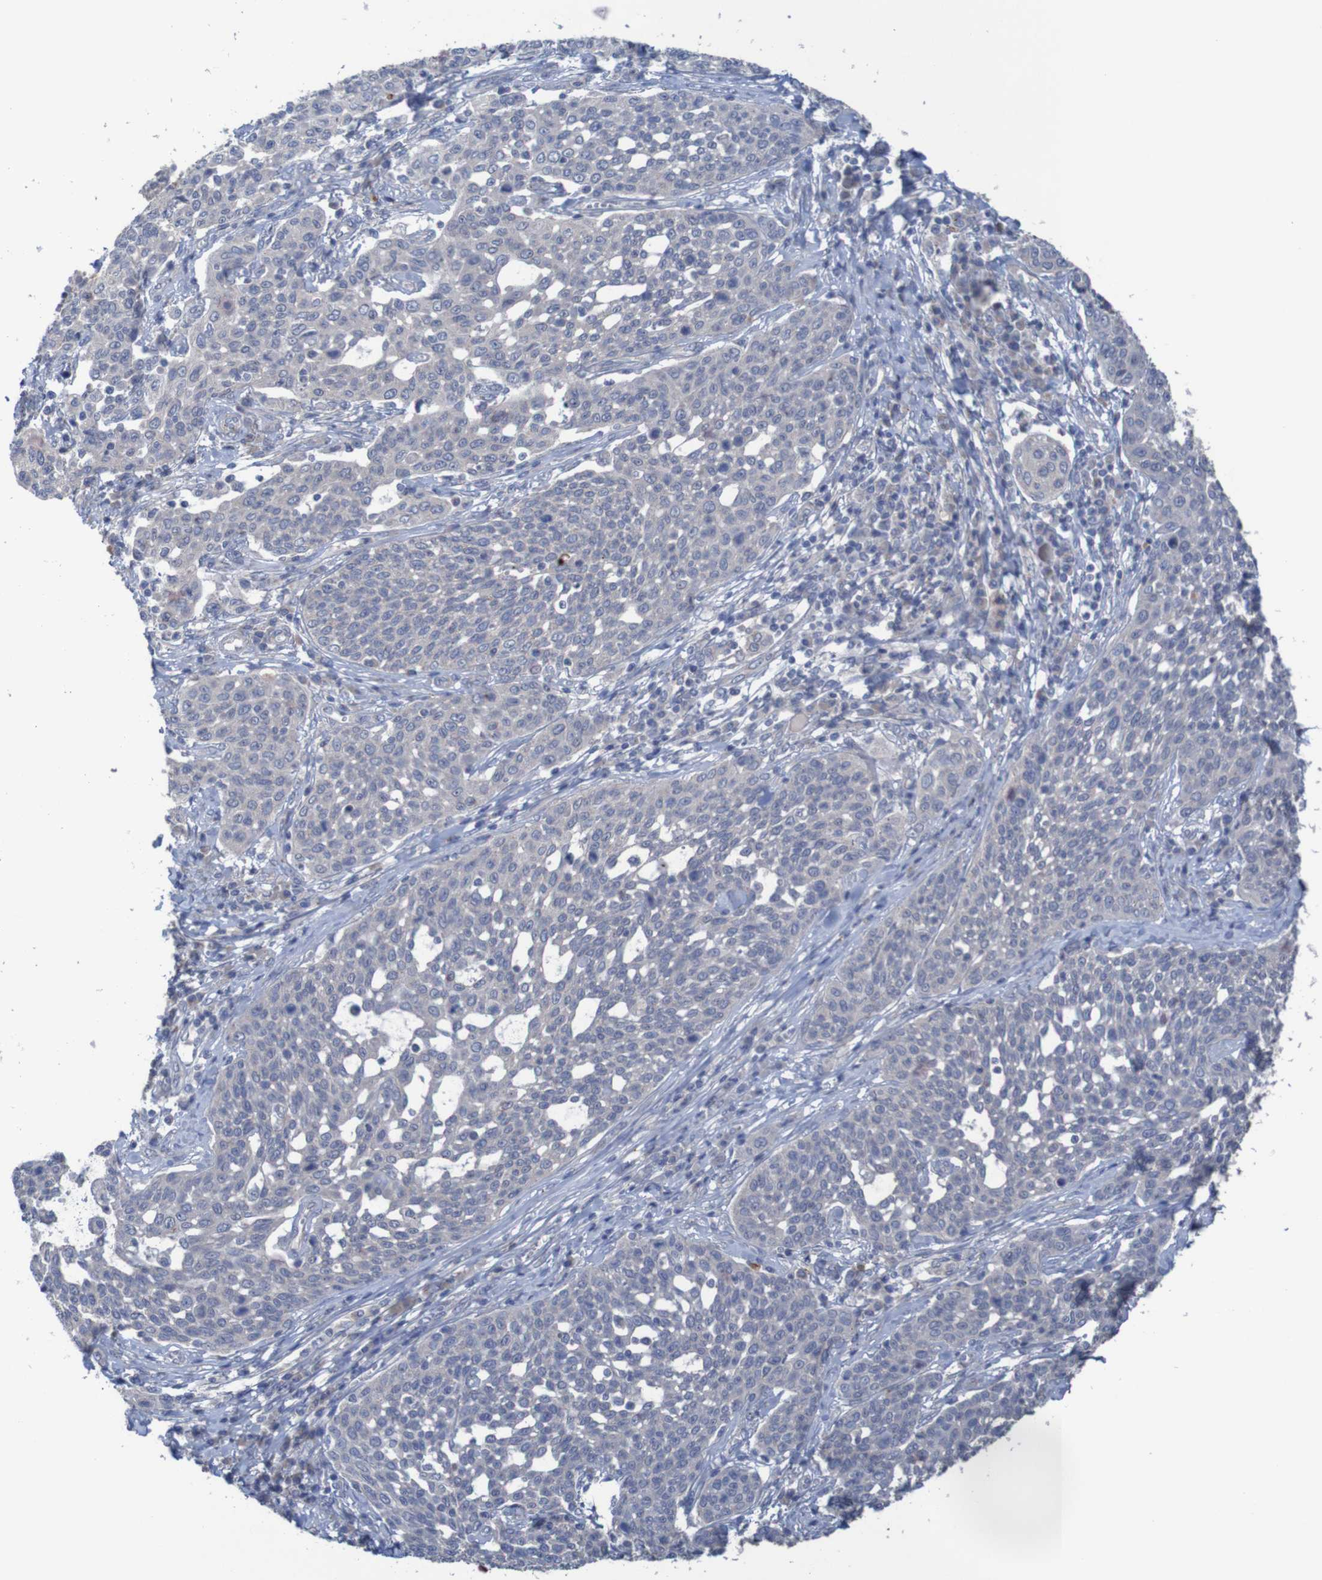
{"staining": {"intensity": "weak", "quantity": ">75%", "location": "cytoplasmic/membranous"}, "tissue": "cervical cancer", "cell_type": "Tumor cells", "image_type": "cancer", "snomed": [{"axis": "morphology", "description": "Squamous cell carcinoma, NOS"}, {"axis": "topography", "description": "Cervix"}], "caption": "Squamous cell carcinoma (cervical) was stained to show a protein in brown. There is low levels of weak cytoplasmic/membranous positivity in about >75% of tumor cells. (IHC, brightfield microscopy, high magnification).", "gene": "ANGPT4", "patient": {"sex": "female", "age": 34}}